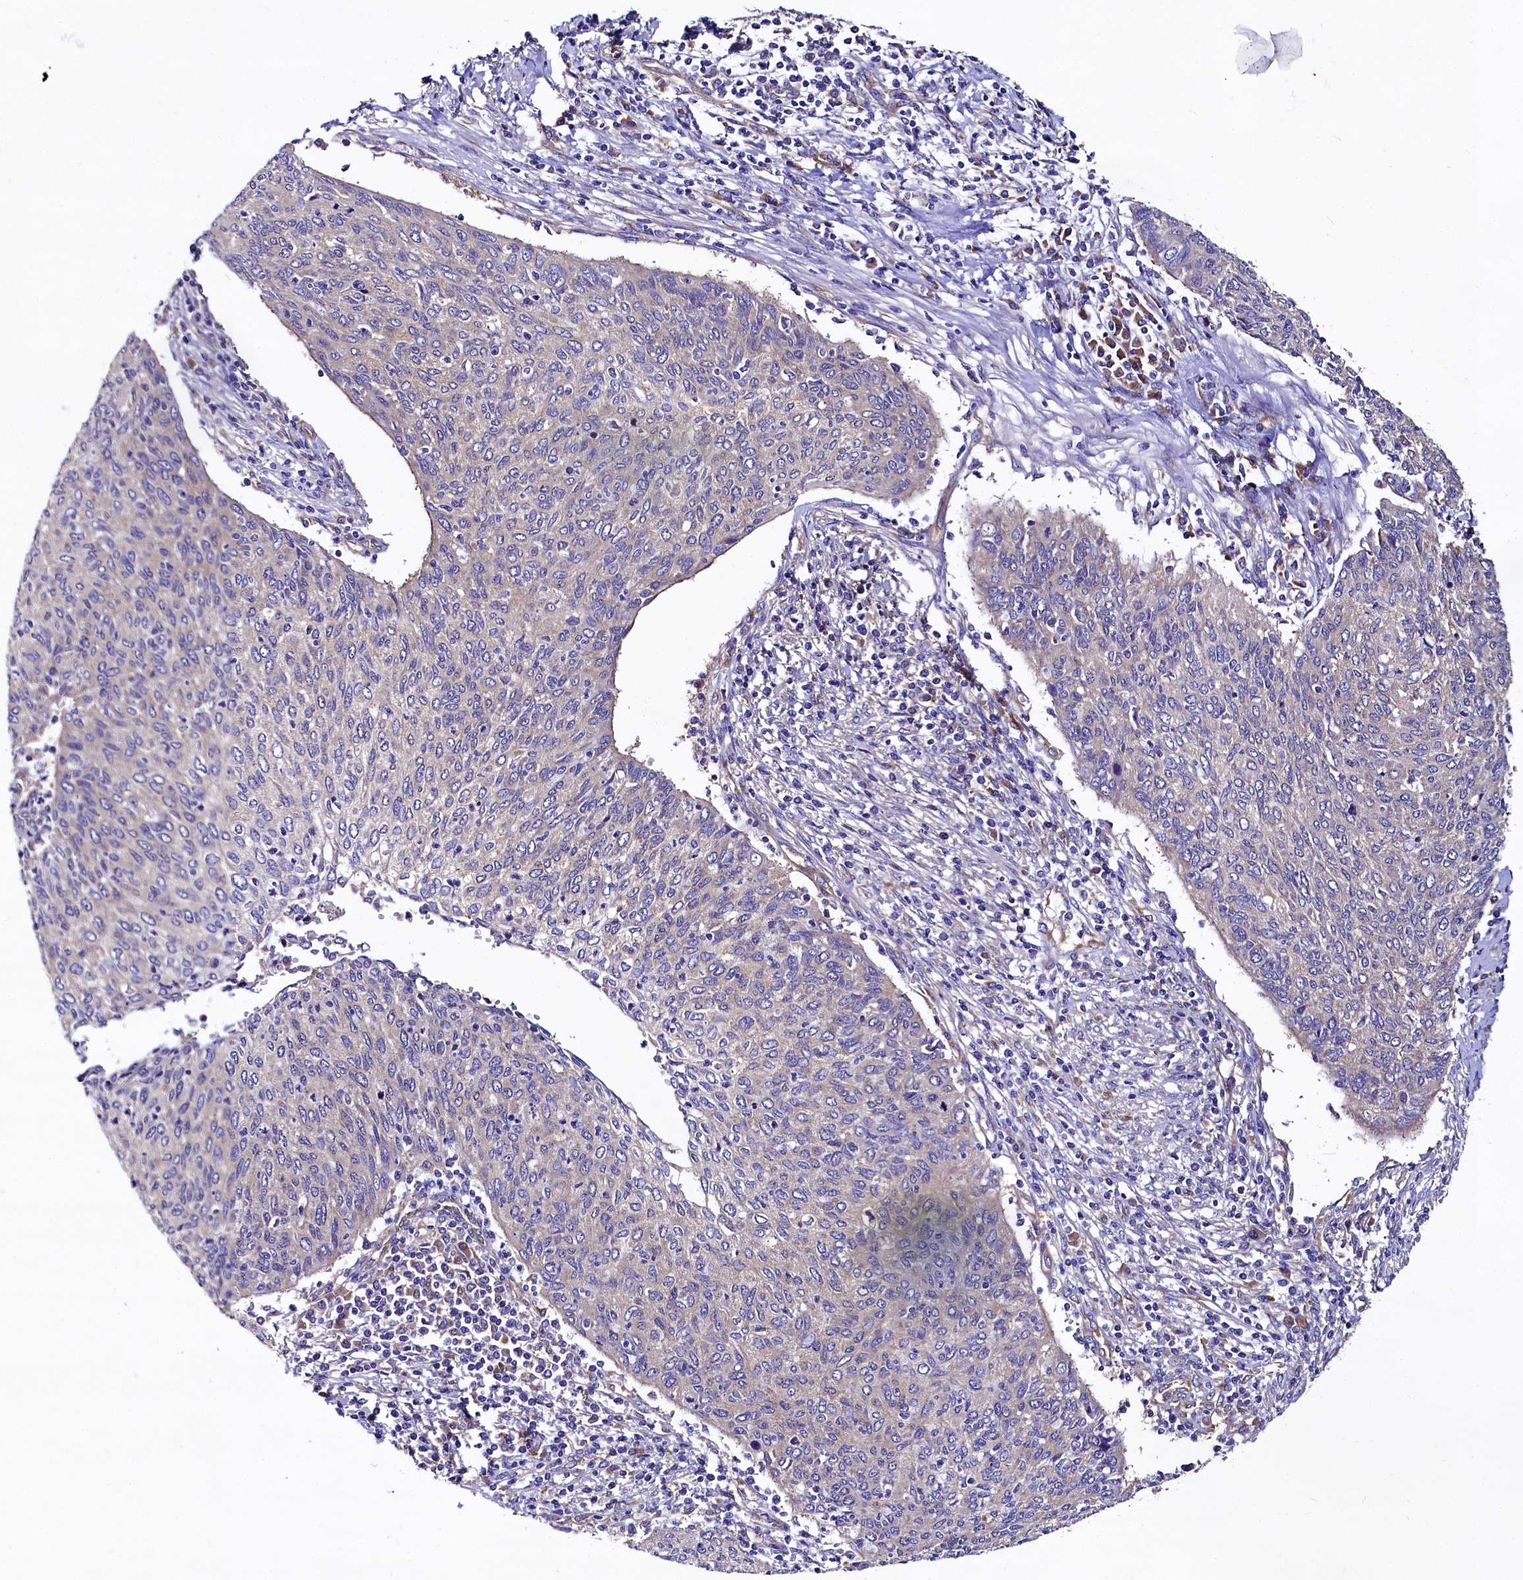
{"staining": {"intensity": "negative", "quantity": "none", "location": "none"}, "tissue": "cervical cancer", "cell_type": "Tumor cells", "image_type": "cancer", "snomed": [{"axis": "morphology", "description": "Squamous cell carcinoma, NOS"}, {"axis": "topography", "description": "Cervix"}], "caption": "The micrograph reveals no staining of tumor cells in cervical cancer.", "gene": "QARS1", "patient": {"sex": "female", "age": 38}}